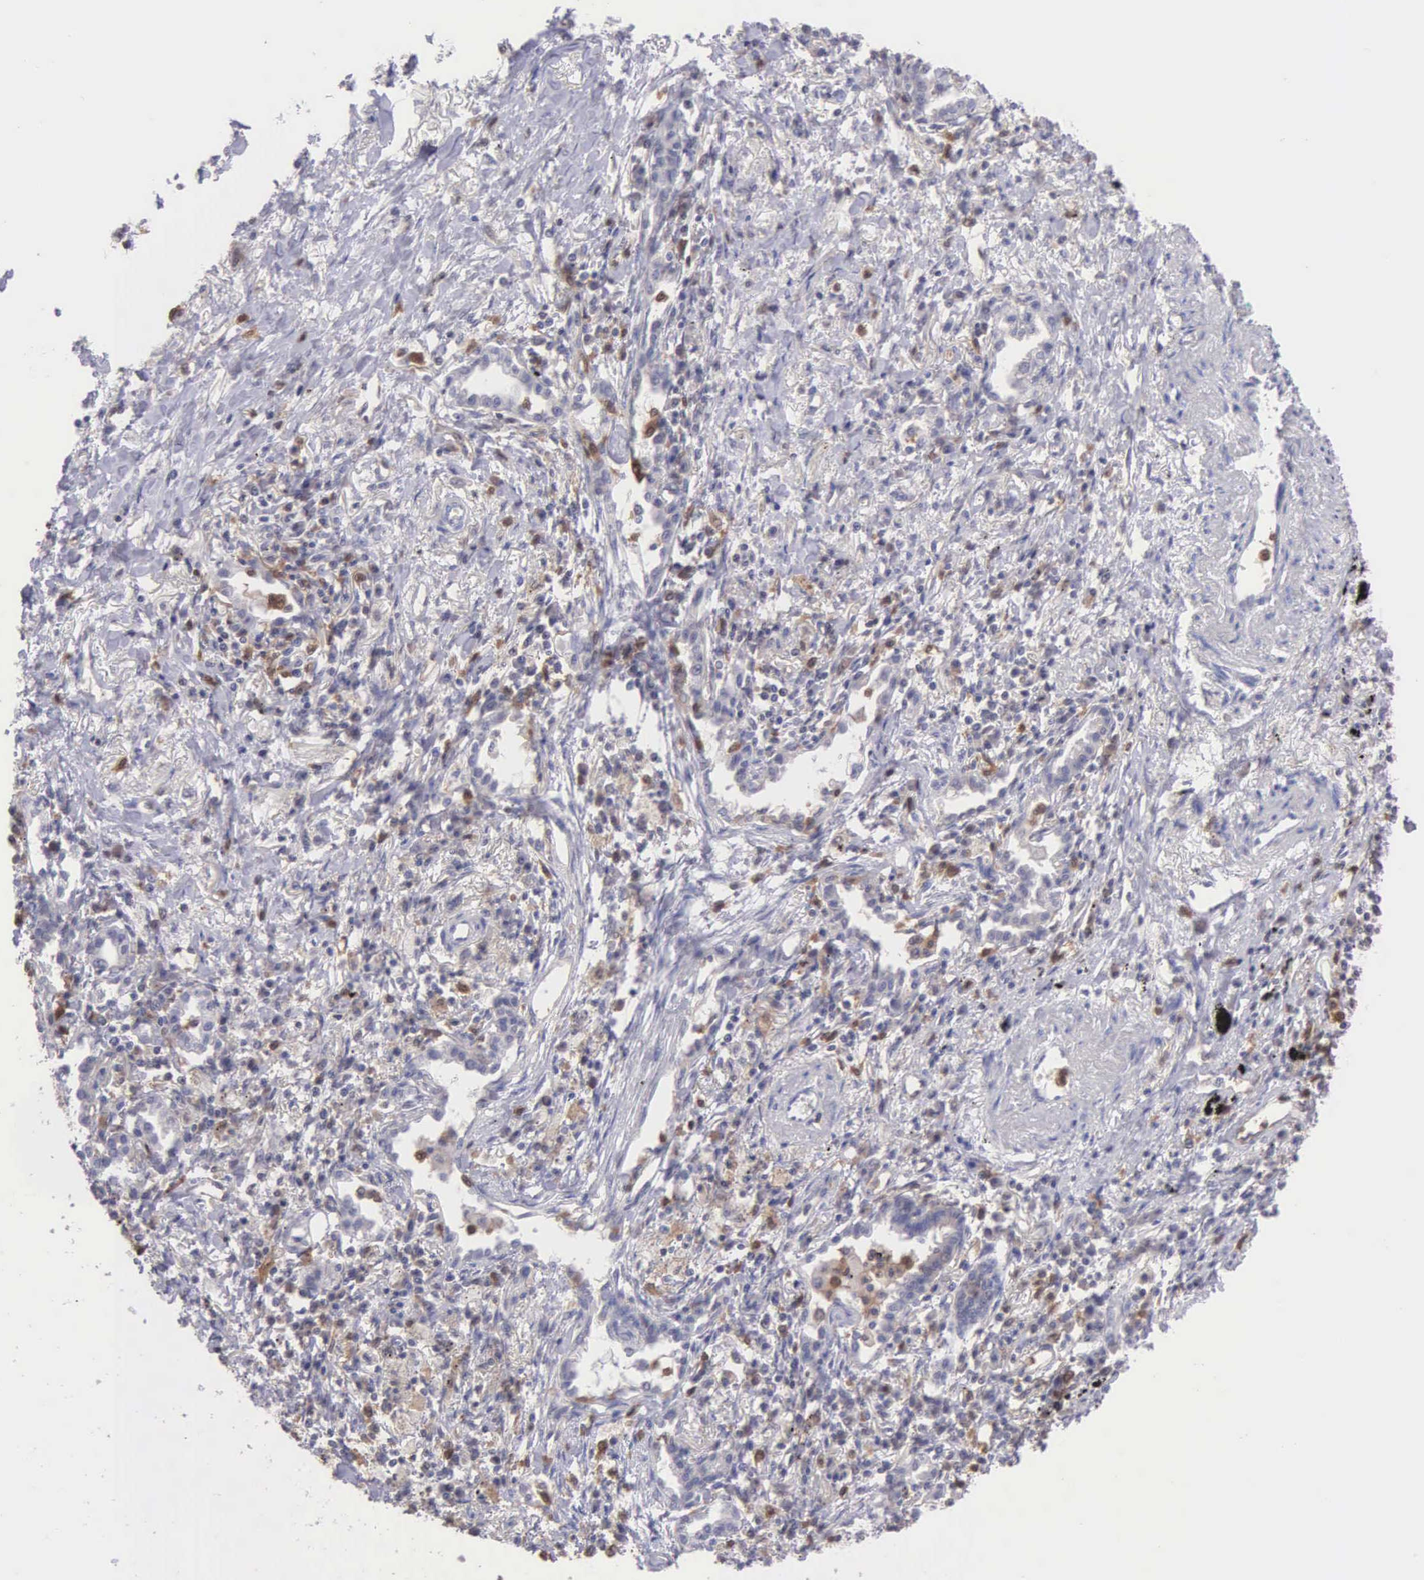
{"staining": {"intensity": "weak", "quantity": "25%-75%", "location": "cytoplasmic/membranous"}, "tissue": "lung cancer", "cell_type": "Tumor cells", "image_type": "cancer", "snomed": [{"axis": "morphology", "description": "Adenocarcinoma, NOS"}, {"axis": "topography", "description": "Lung"}], "caption": "Immunohistochemical staining of lung adenocarcinoma displays low levels of weak cytoplasmic/membranous expression in approximately 25%-75% of tumor cells.", "gene": "BID", "patient": {"sex": "male", "age": 60}}